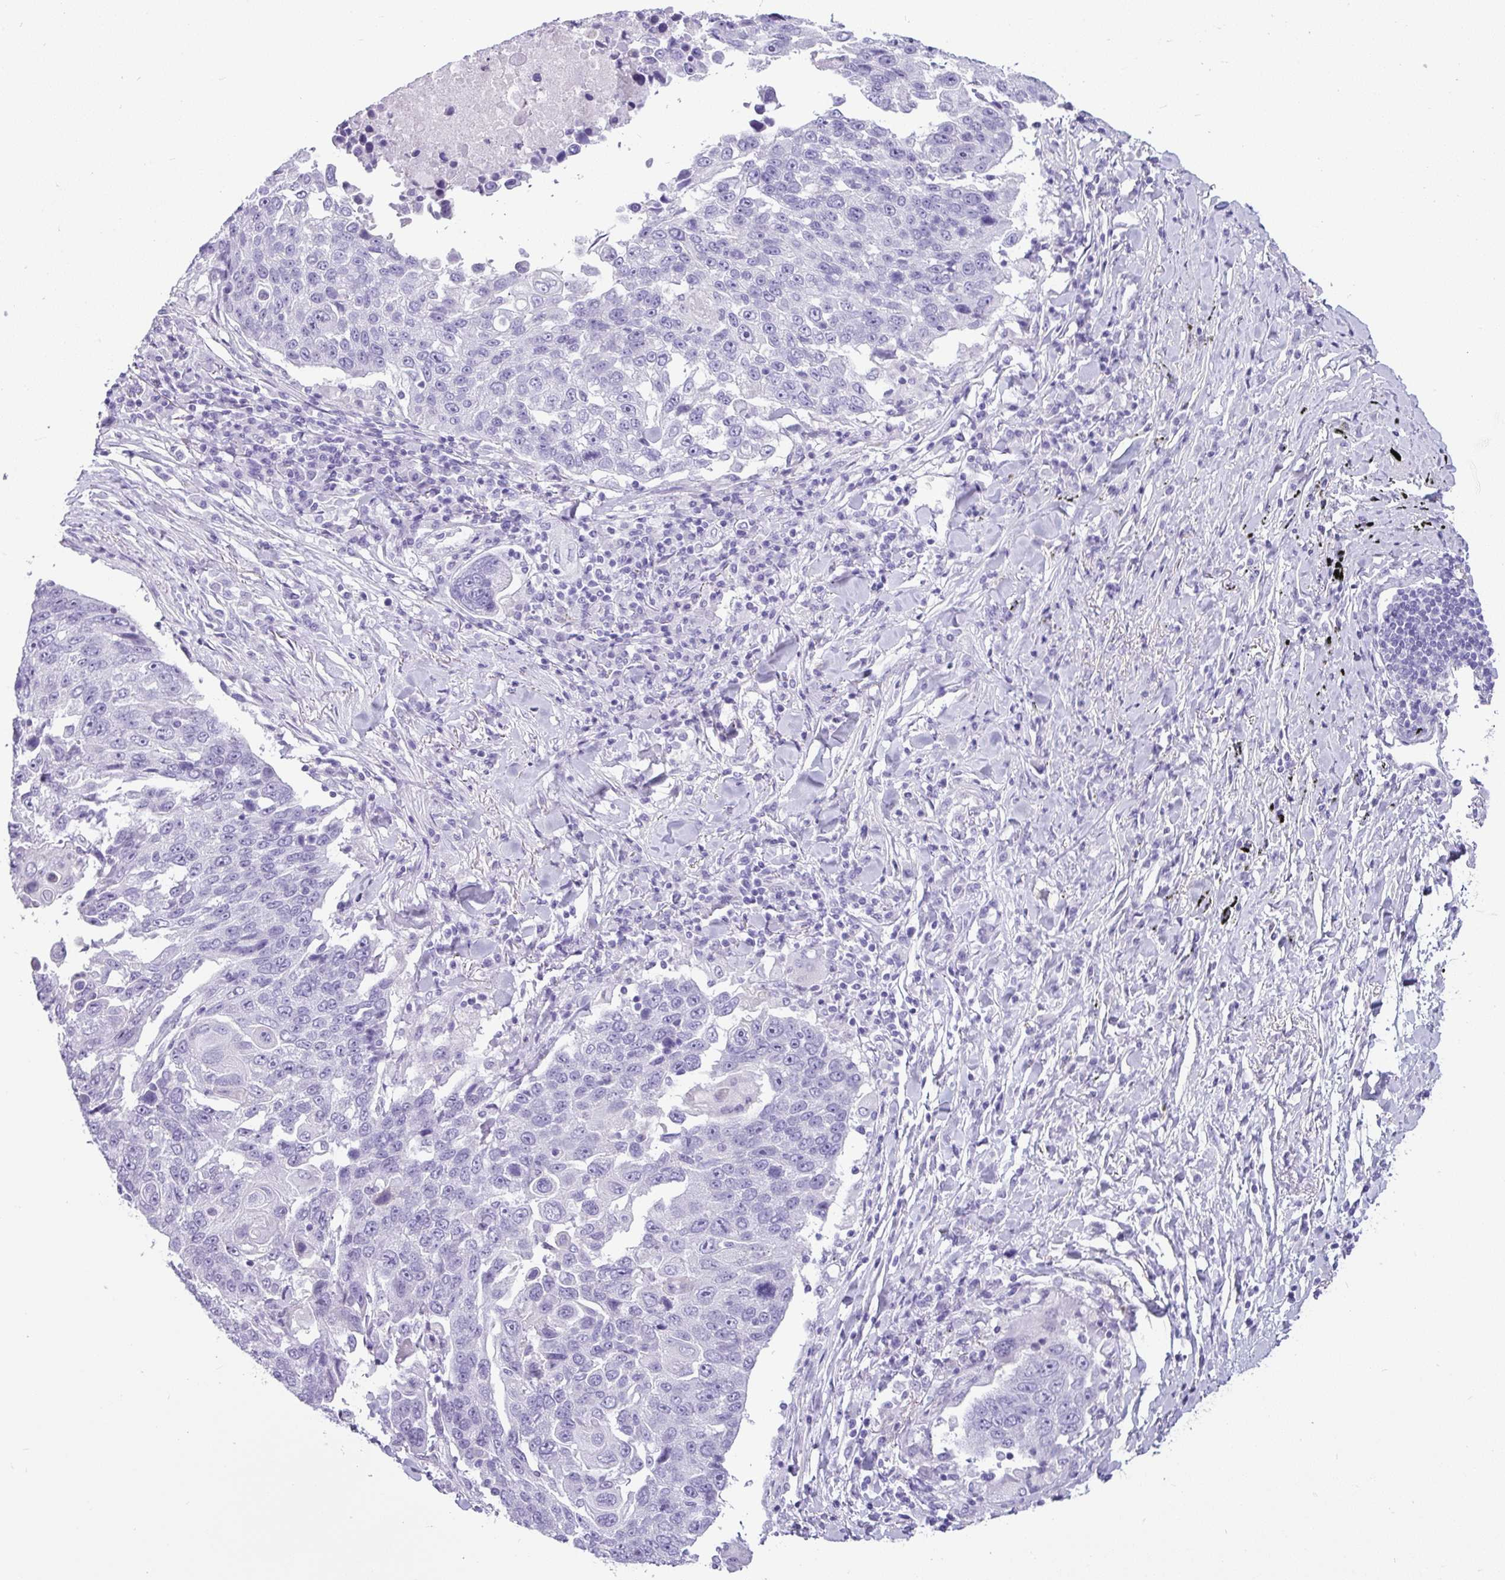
{"staining": {"intensity": "negative", "quantity": "none", "location": "none"}, "tissue": "lung cancer", "cell_type": "Tumor cells", "image_type": "cancer", "snomed": [{"axis": "morphology", "description": "Squamous cell carcinoma, NOS"}, {"axis": "topography", "description": "Lung"}], "caption": "Immunohistochemical staining of lung cancer (squamous cell carcinoma) exhibits no significant positivity in tumor cells. Brightfield microscopy of IHC stained with DAB (3,3'-diaminobenzidine) (brown) and hematoxylin (blue), captured at high magnification.", "gene": "VCY1B", "patient": {"sex": "male", "age": 66}}